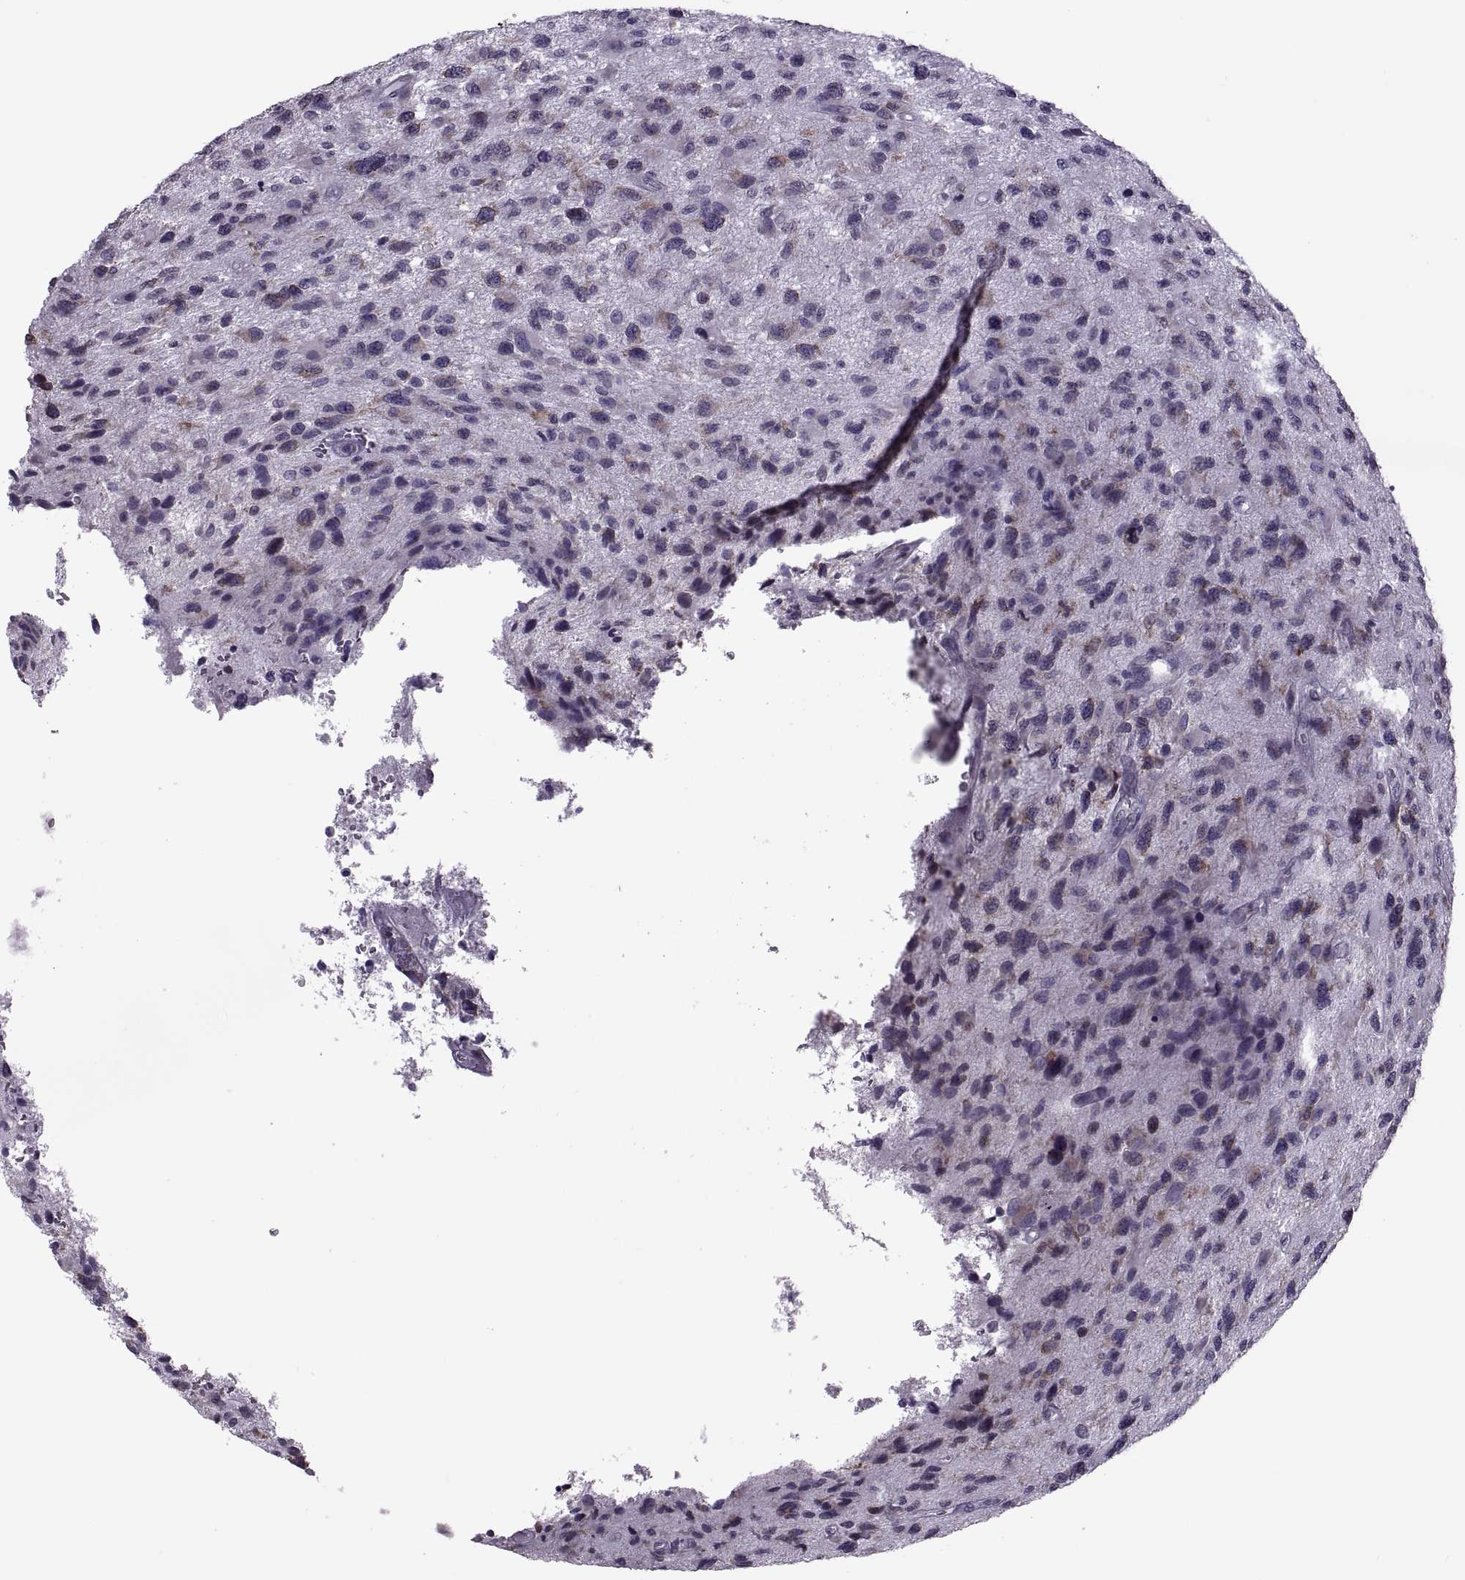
{"staining": {"intensity": "negative", "quantity": "none", "location": "none"}, "tissue": "glioma", "cell_type": "Tumor cells", "image_type": "cancer", "snomed": [{"axis": "morphology", "description": "Glioma, malignant, NOS"}, {"axis": "morphology", "description": "Glioma, malignant, High grade"}, {"axis": "topography", "description": "Brain"}], "caption": "IHC photomicrograph of glioma stained for a protein (brown), which exhibits no staining in tumor cells.", "gene": "PABPC1", "patient": {"sex": "female", "age": 71}}